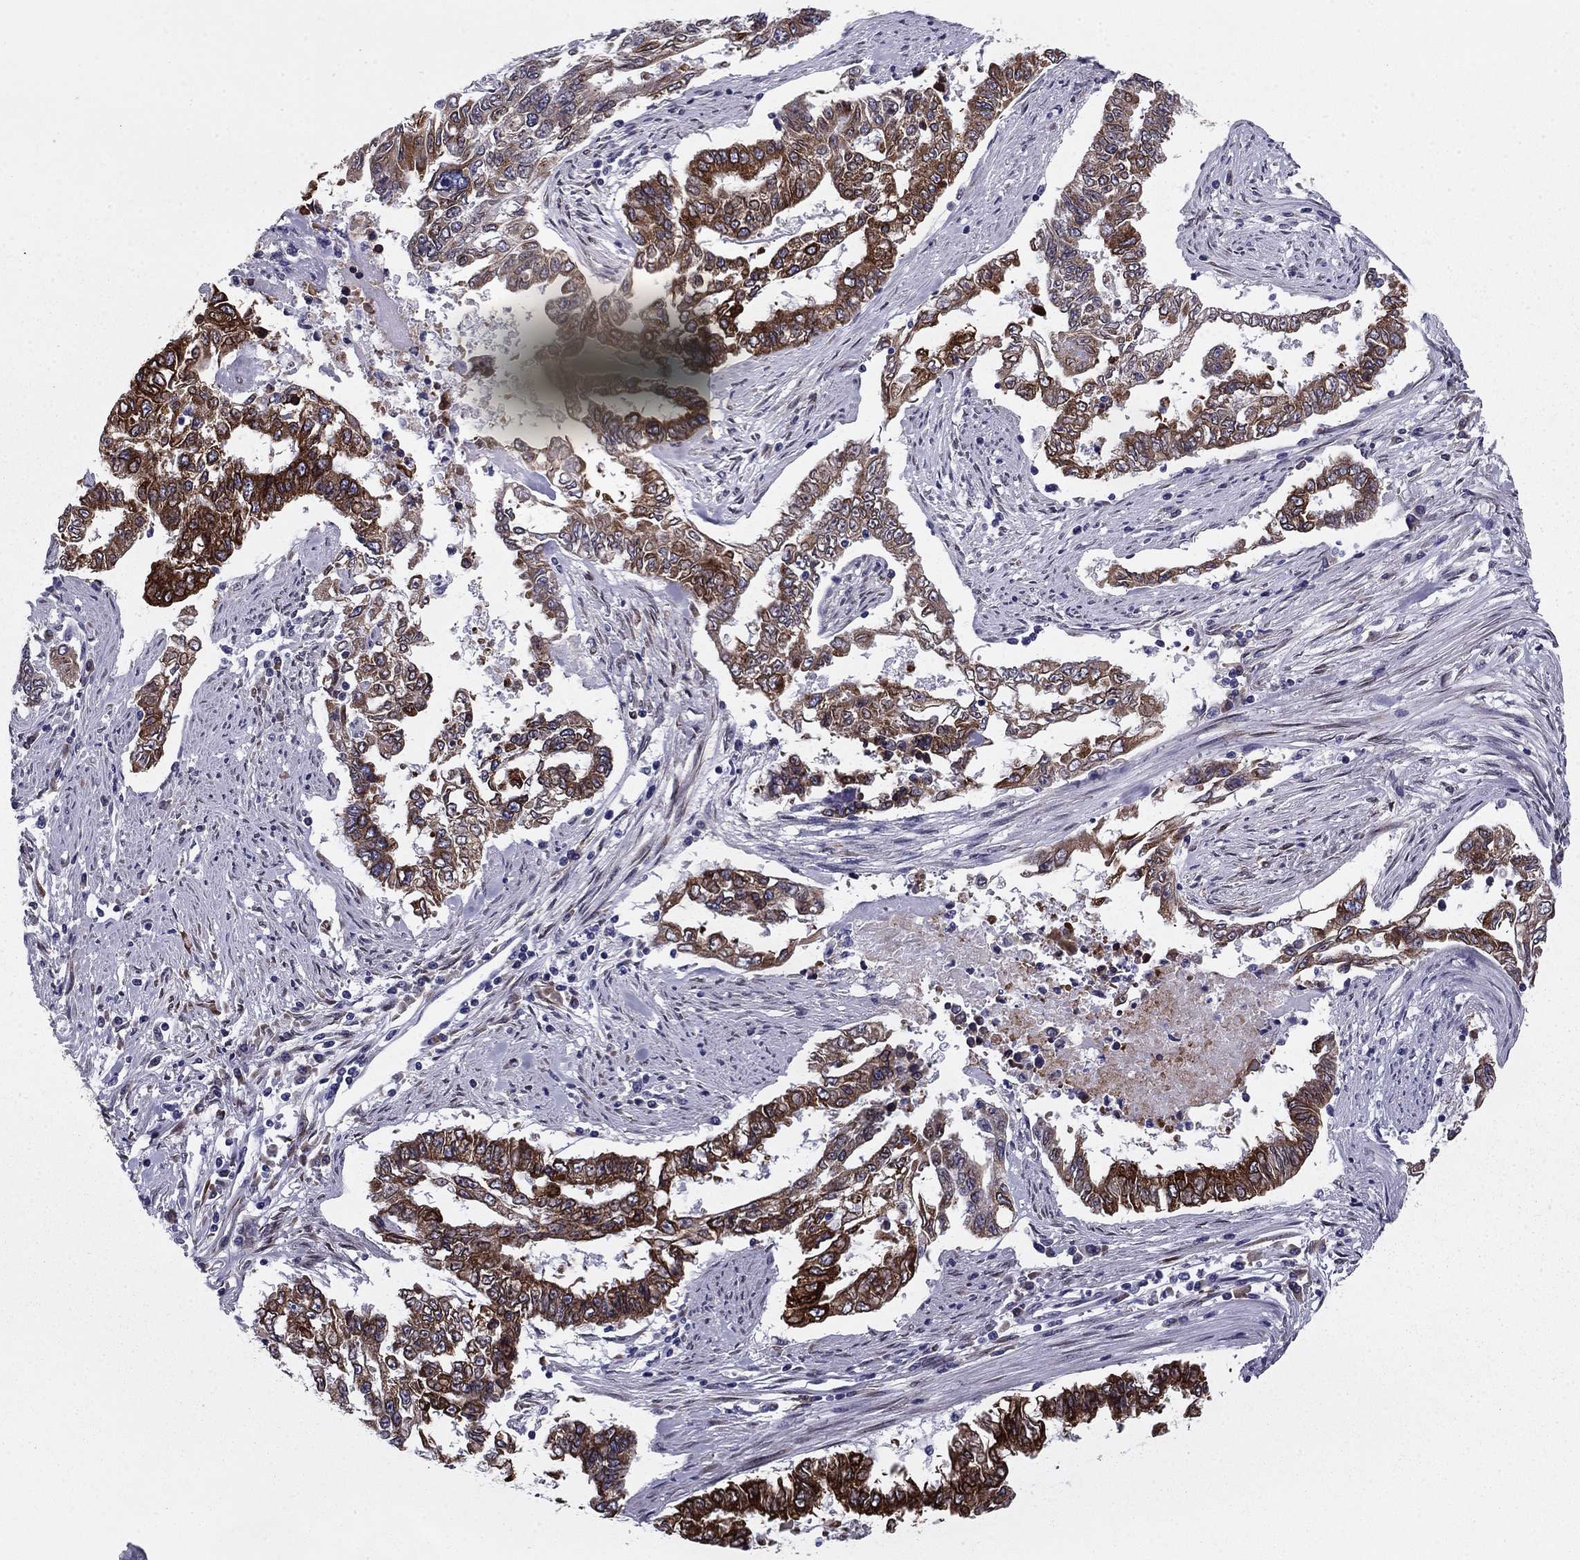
{"staining": {"intensity": "strong", "quantity": "25%-75%", "location": "cytoplasmic/membranous"}, "tissue": "endometrial cancer", "cell_type": "Tumor cells", "image_type": "cancer", "snomed": [{"axis": "morphology", "description": "Adenocarcinoma, NOS"}, {"axis": "topography", "description": "Uterus"}], "caption": "Protein staining by IHC reveals strong cytoplasmic/membranous positivity in about 25%-75% of tumor cells in endometrial cancer (adenocarcinoma).", "gene": "TMED3", "patient": {"sex": "female", "age": 59}}